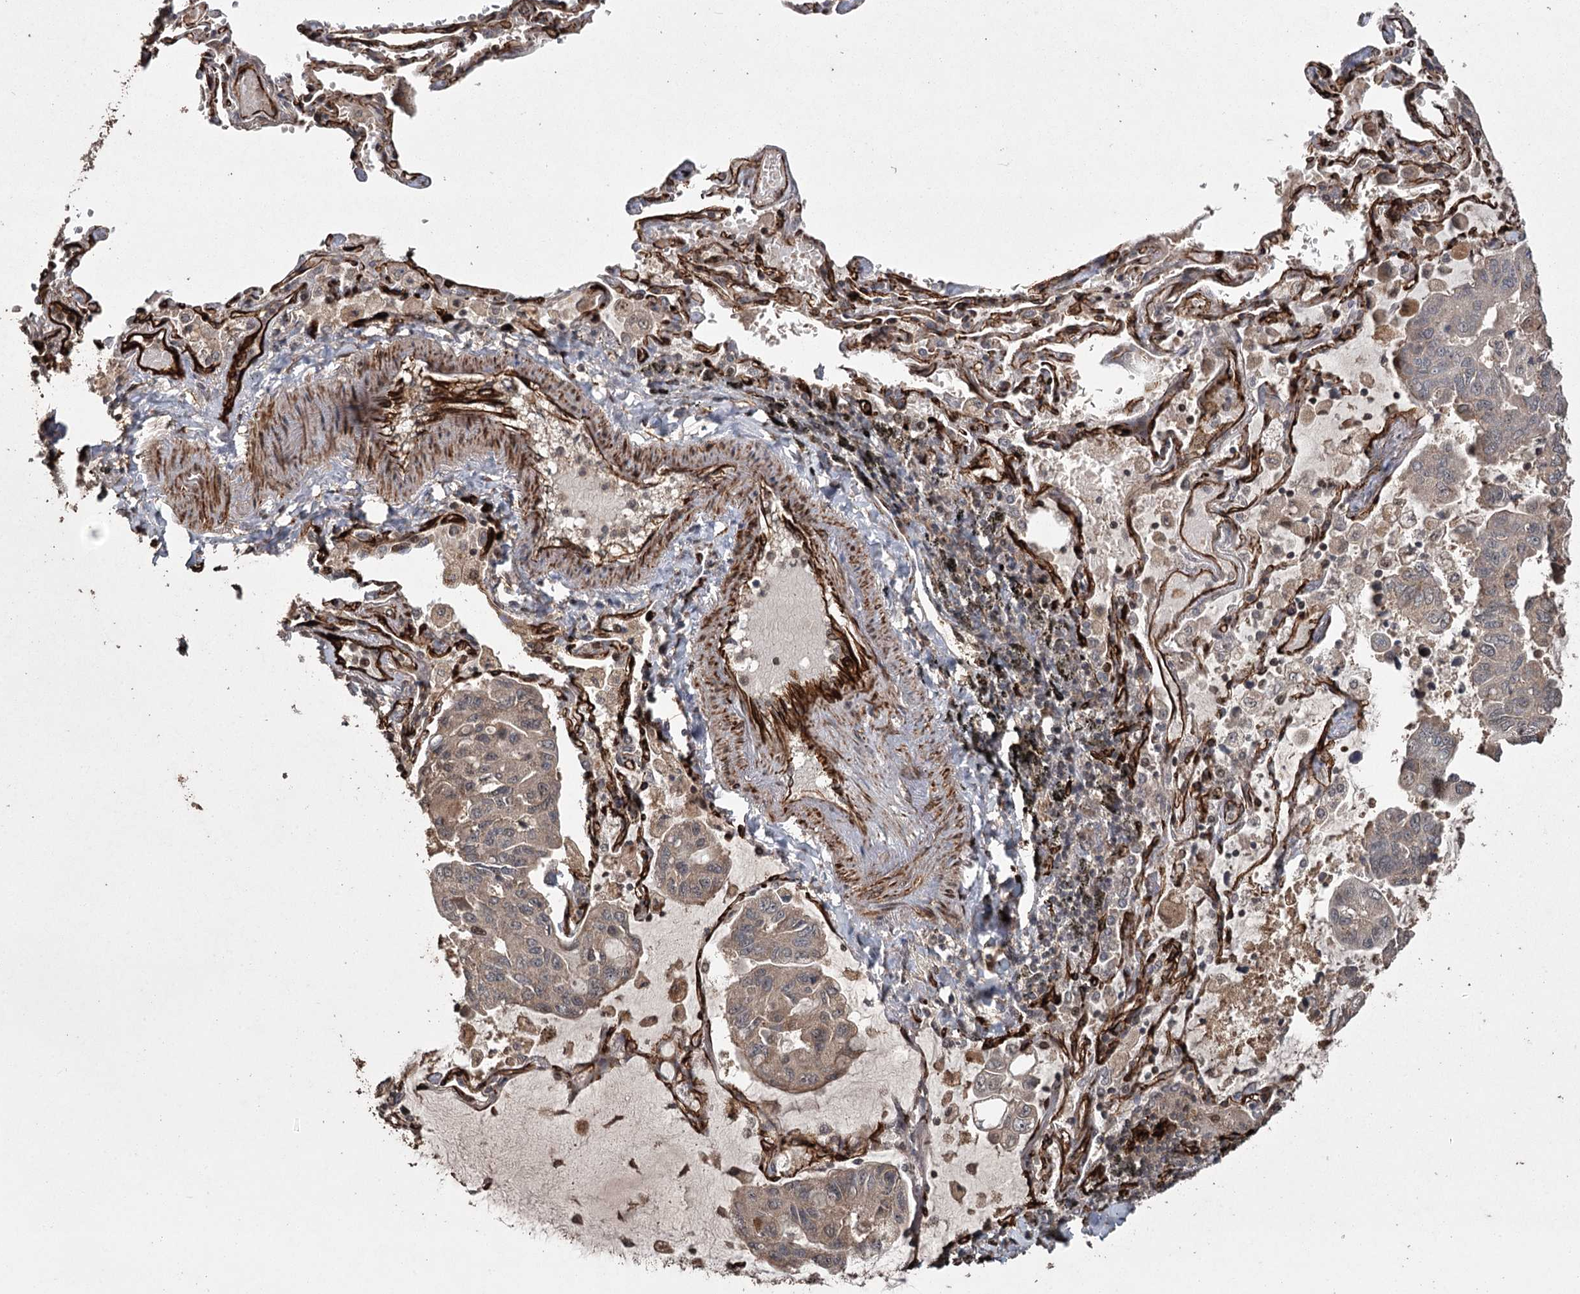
{"staining": {"intensity": "weak", "quantity": "25%-75%", "location": "cytoplasmic/membranous"}, "tissue": "lung cancer", "cell_type": "Tumor cells", "image_type": "cancer", "snomed": [{"axis": "morphology", "description": "Adenocarcinoma, NOS"}, {"axis": "topography", "description": "Lung"}], "caption": "Weak cytoplasmic/membranous protein staining is identified in about 25%-75% of tumor cells in lung cancer (adenocarcinoma).", "gene": "RPAP3", "patient": {"sex": "male", "age": 64}}